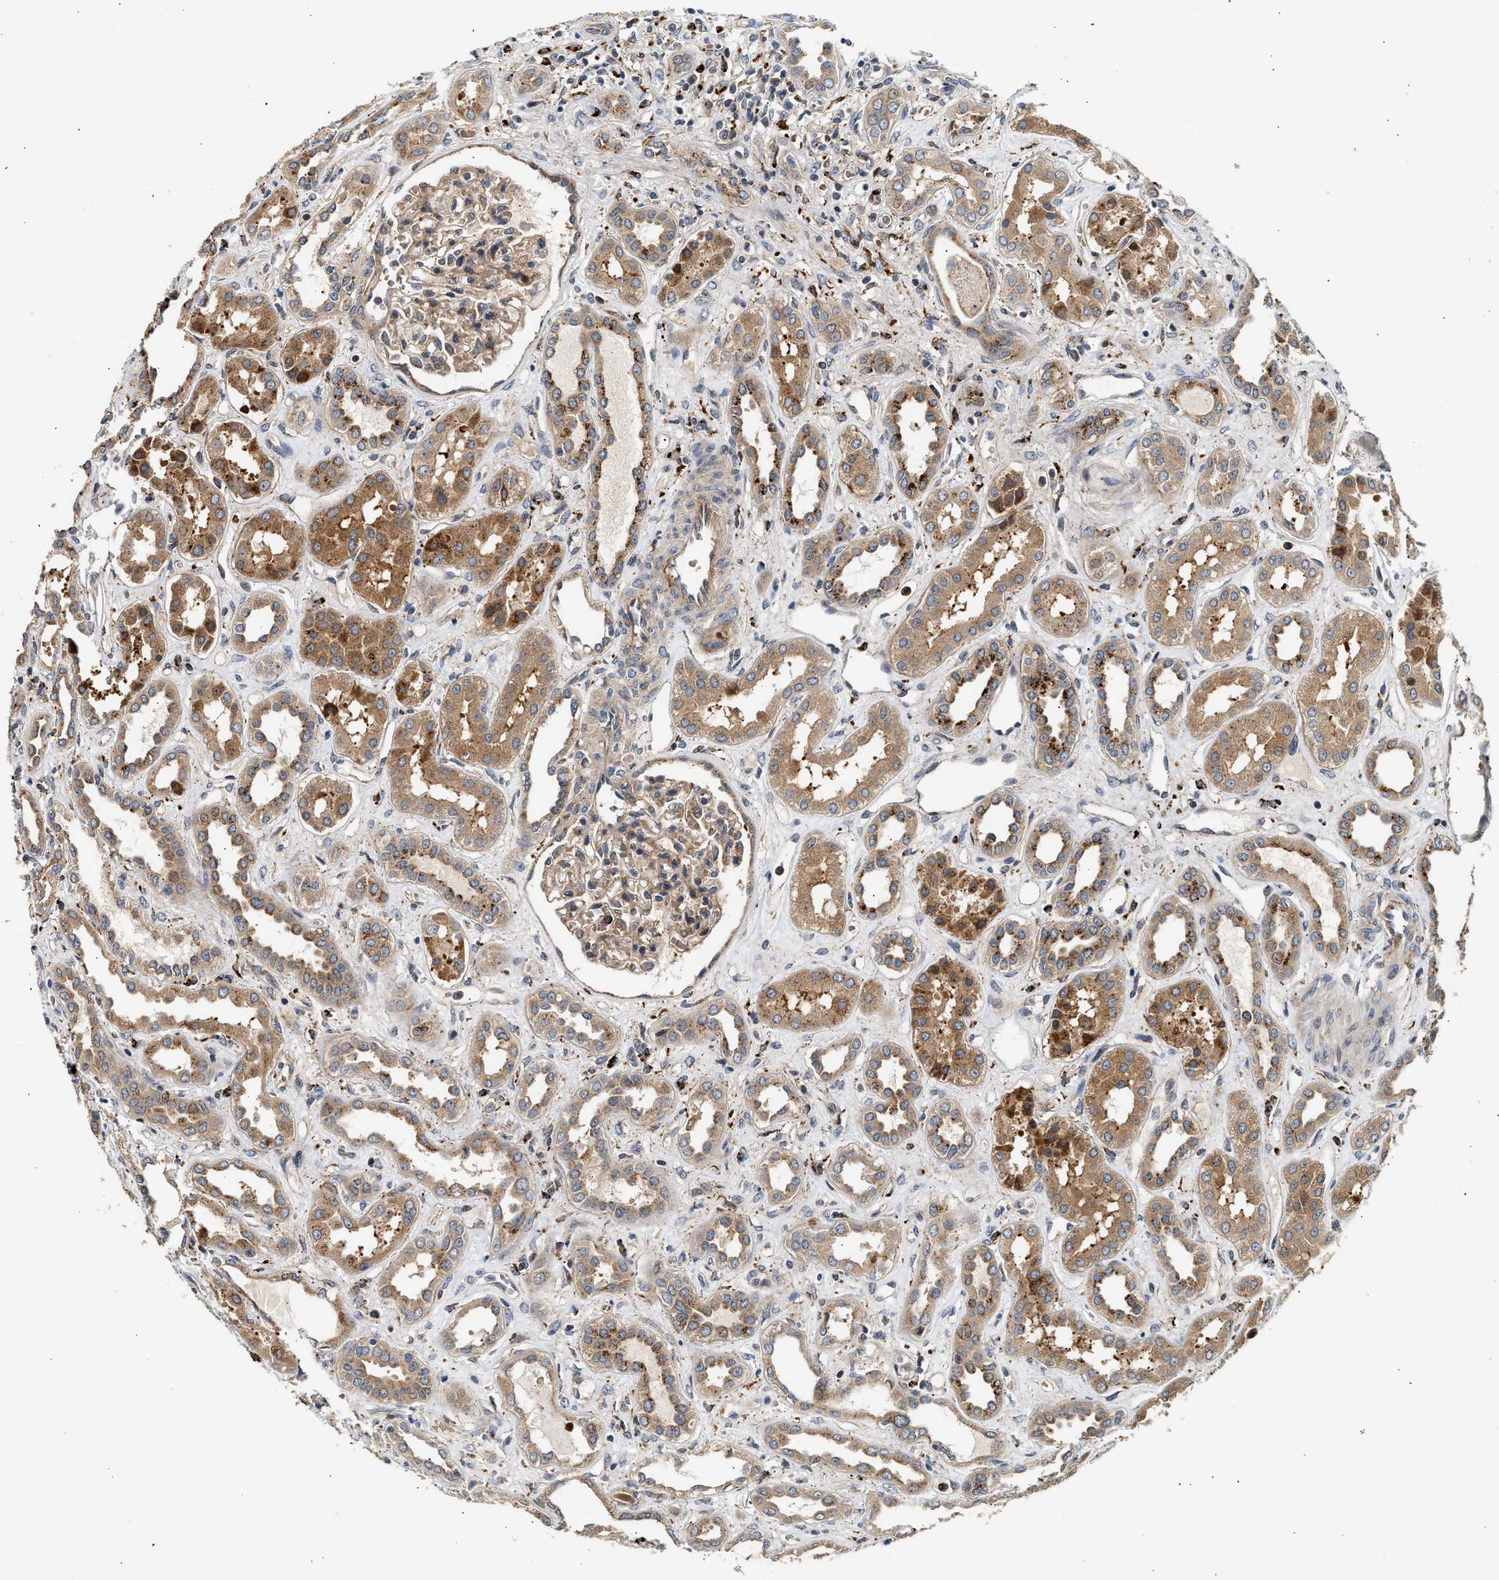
{"staining": {"intensity": "weak", "quantity": "25%-75%", "location": "cytoplasmic/membranous"}, "tissue": "kidney", "cell_type": "Cells in glomeruli", "image_type": "normal", "snomed": [{"axis": "morphology", "description": "Normal tissue, NOS"}, {"axis": "topography", "description": "Kidney"}], "caption": "High-magnification brightfield microscopy of unremarkable kidney stained with DAB (brown) and counterstained with hematoxylin (blue). cells in glomeruli exhibit weak cytoplasmic/membranous positivity is present in approximately25%-75% of cells. The staining was performed using DAB, with brown indicating positive protein expression. Nuclei are stained blue with hematoxylin.", "gene": "PLD3", "patient": {"sex": "male", "age": 59}}